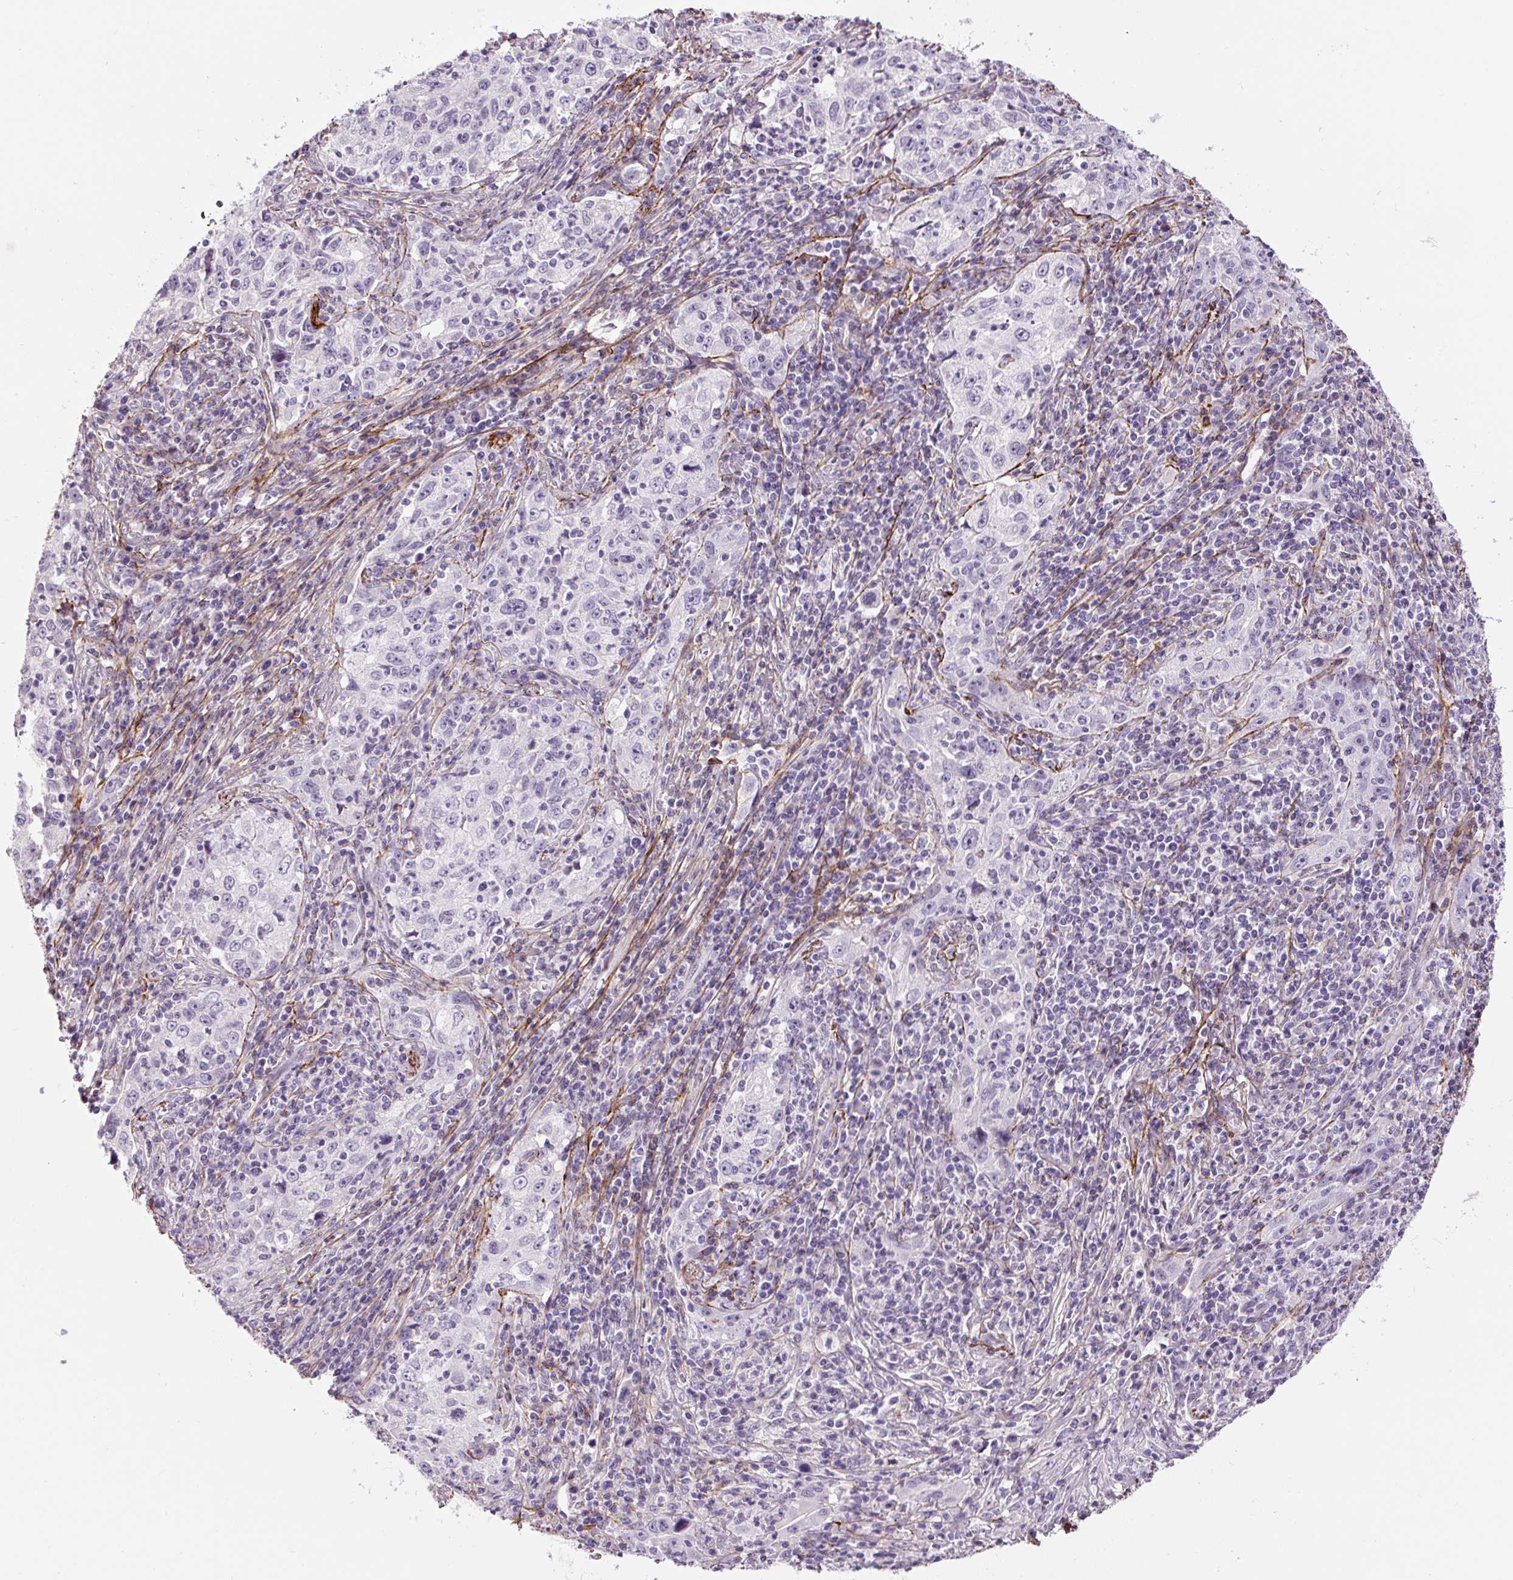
{"staining": {"intensity": "negative", "quantity": "none", "location": "none"}, "tissue": "lung cancer", "cell_type": "Tumor cells", "image_type": "cancer", "snomed": [{"axis": "morphology", "description": "Squamous cell carcinoma, NOS"}, {"axis": "topography", "description": "Lung"}], "caption": "IHC of squamous cell carcinoma (lung) reveals no staining in tumor cells.", "gene": "FBN1", "patient": {"sex": "male", "age": 71}}